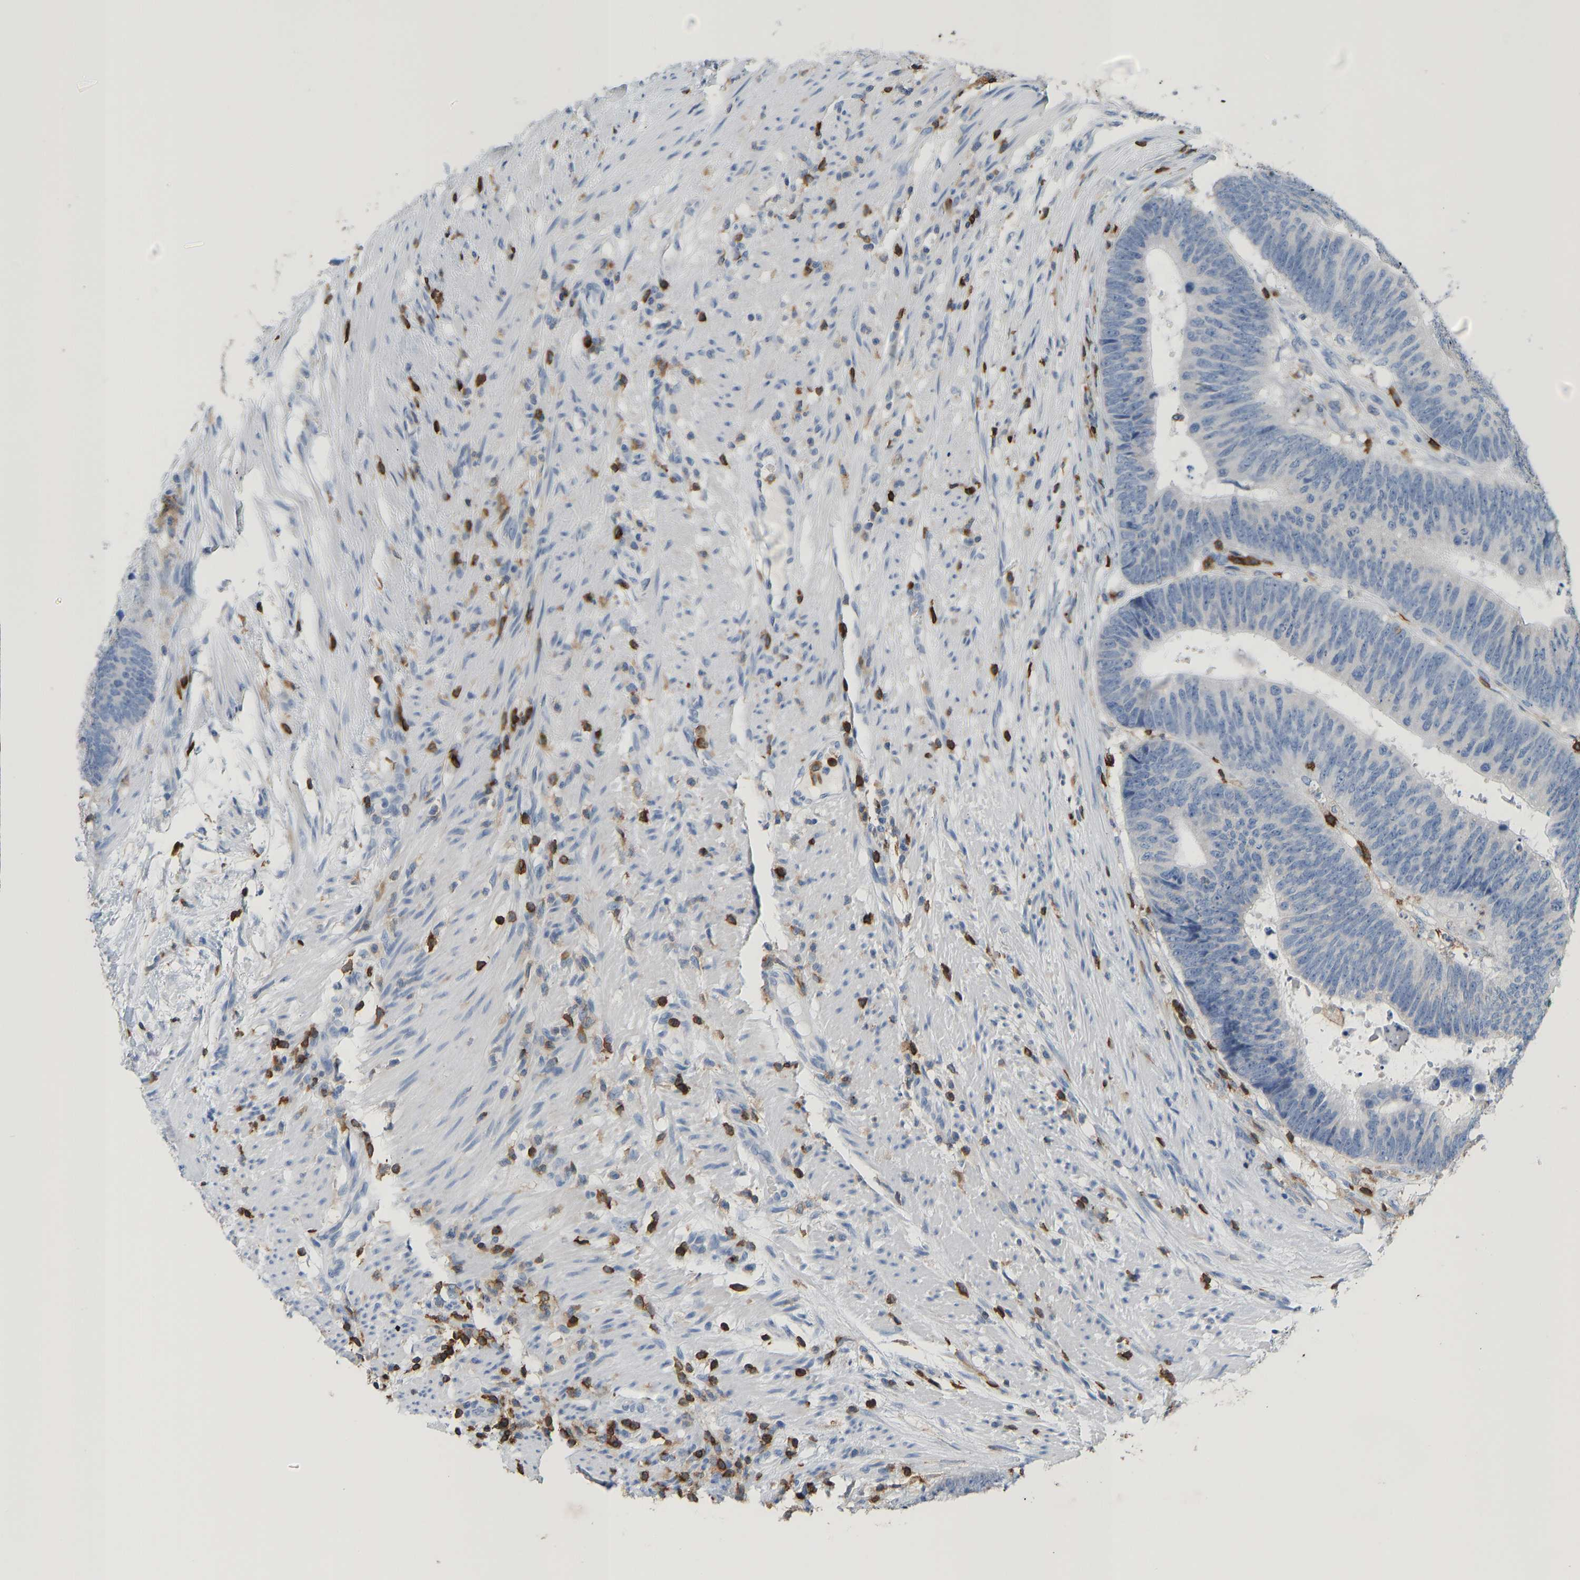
{"staining": {"intensity": "negative", "quantity": "none", "location": "none"}, "tissue": "colorectal cancer", "cell_type": "Tumor cells", "image_type": "cancer", "snomed": [{"axis": "morphology", "description": "Adenocarcinoma, NOS"}, {"axis": "topography", "description": "Colon"}], "caption": "This histopathology image is of colorectal cancer stained with immunohistochemistry to label a protein in brown with the nuclei are counter-stained blue. There is no expression in tumor cells.", "gene": "EVL", "patient": {"sex": "male", "age": 56}}